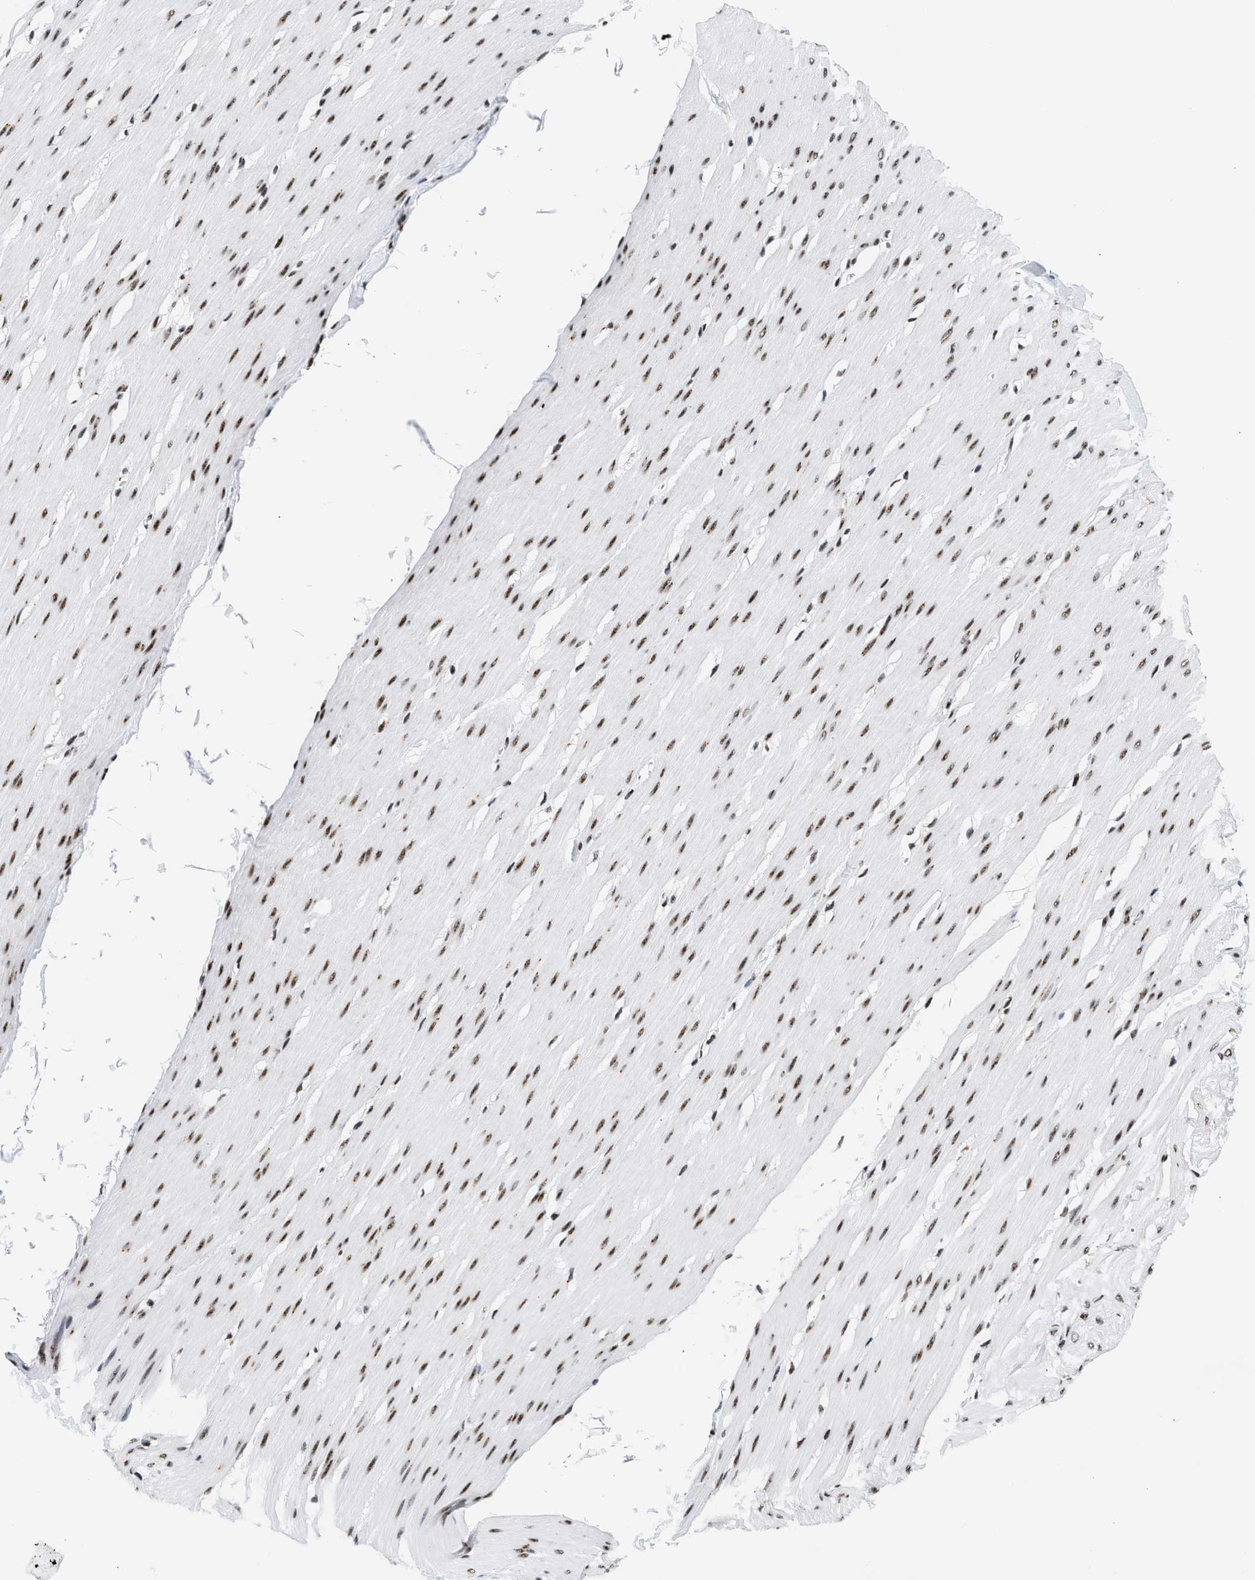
{"staining": {"intensity": "moderate", "quantity": ">75%", "location": "nuclear"}, "tissue": "smooth muscle", "cell_type": "Smooth muscle cells", "image_type": "normal", "snomed": [{"axis": "morphology", "description": "Normal tissue, NOS"}, {"axis": "topography", "description": "Smooth muscle"}, {"axis": "topography", "description": "Colon"}], "caption": "Approximately >75% of smooth muscle cells in normal smooth muscle show moderate nuclear protein positivity as visualized by brown immunohistochemical staining.", "gene": "RBM8A", "patient": {"sex": "male", "age": 67}}